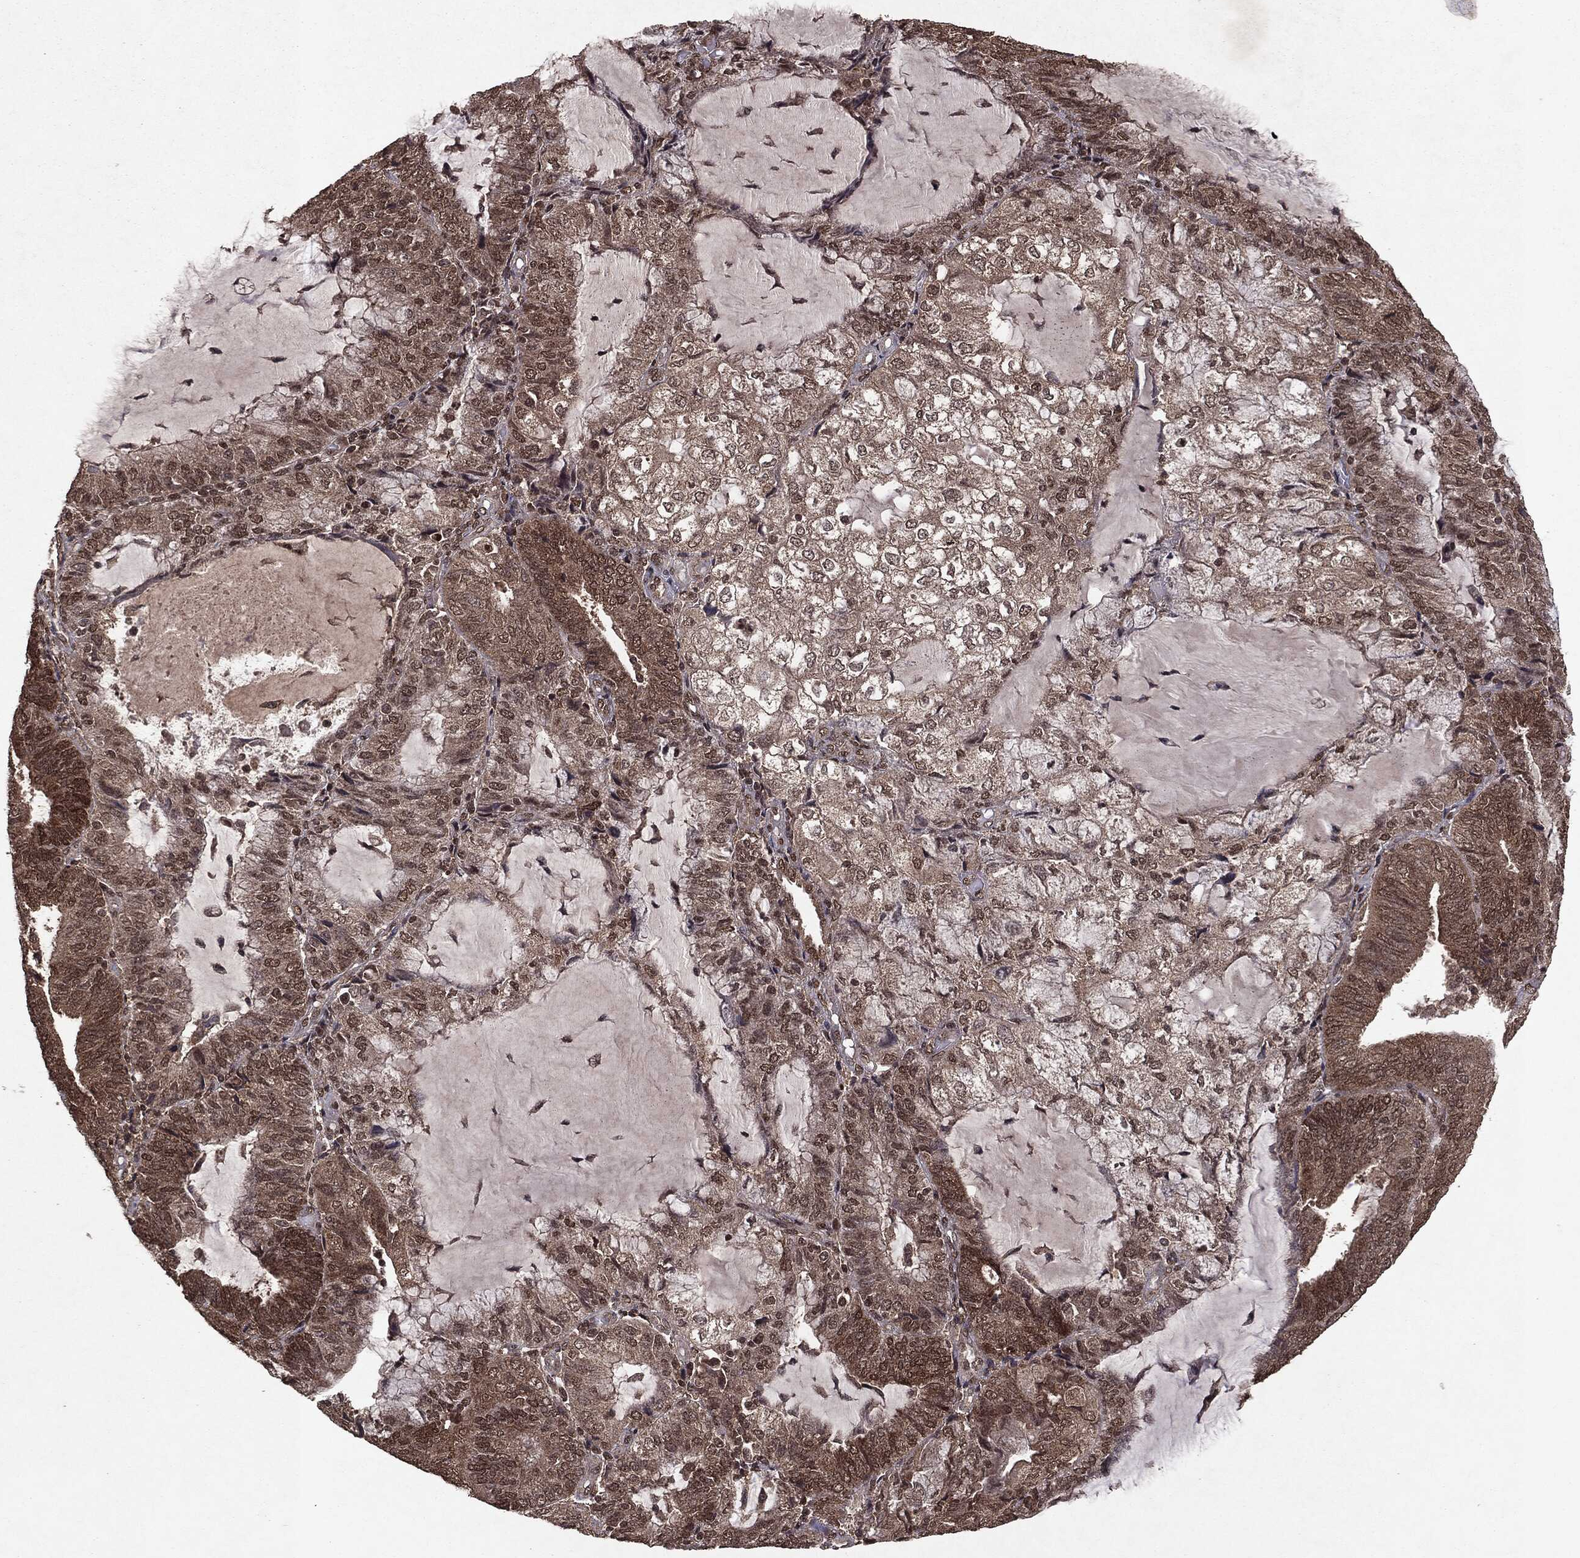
{"staining": {"intensity": "weak", "quantity": ">75%", "location": "cytoplasmic/membranous,nuclear"}, "tissue": "endometrial cancer", "cell_type": "Tumor cells", "image_type": "cancer", "snomed": [{"axis": "morphology", "description": "Adenocarcinoma, NOS"}, {"axis": "topography", "description": "Endometrium"}], "caption": "Immunohistochemical staining of human adenocarcinoma (endometrial) displays weak cytoplasmic/membranous and nuclear protein staining in approximately >75% of tumor cells.", "gene": "PEBP1", "patient": {"sex": "female", "age": 81}}